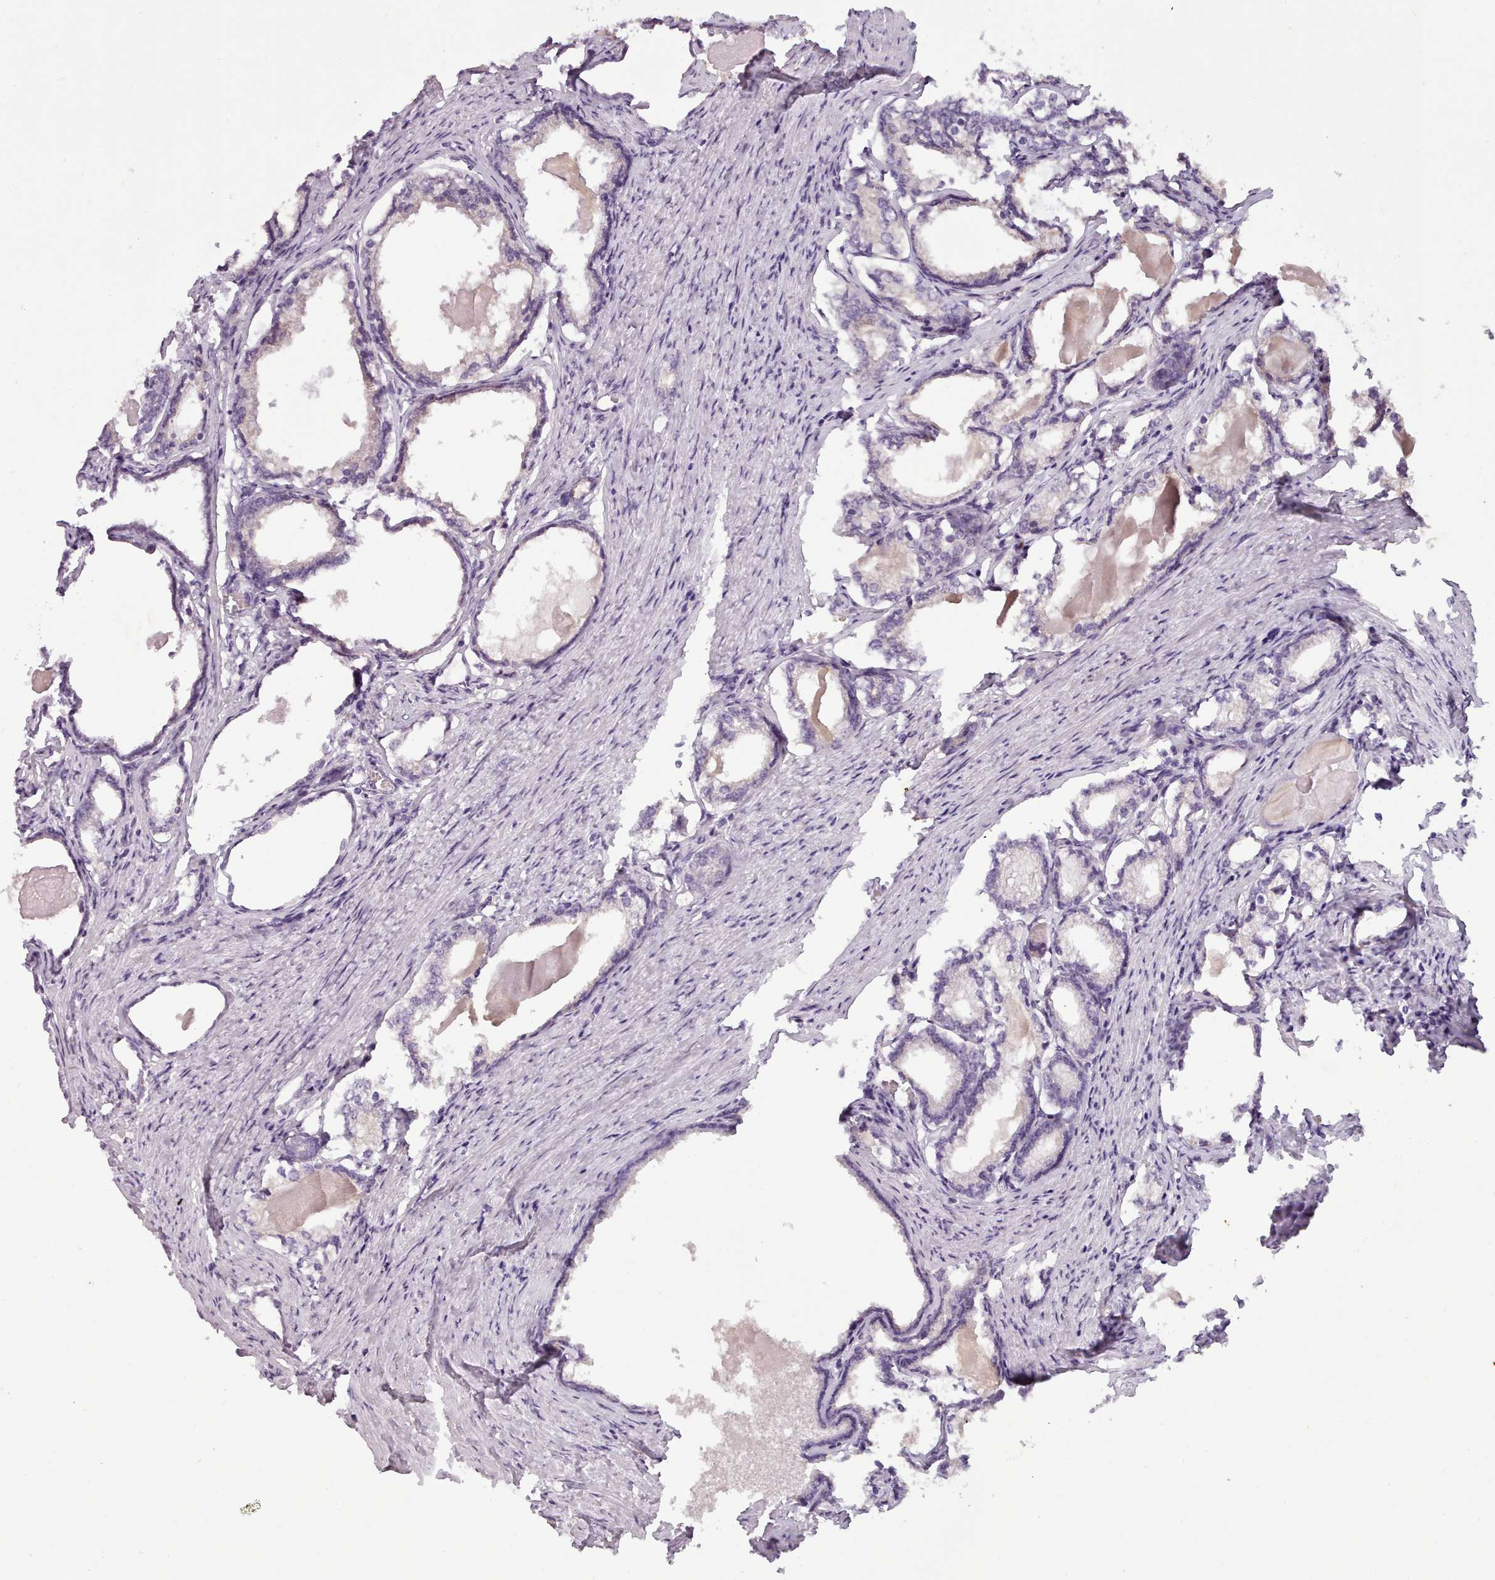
{"staining": {"intensity": "negative", "quantity": "none", "location": "none"}, "tissue": "prostate cancer", "cell_type": "Tumor cells", "image_type": "cancer", "snomed": [{"axis": "morphology", "description": "Adenocarcinoma, High grade"}, {"axis": "topography", "description": "Prostate"}], "caption": "Immunohistochemistry (IHC) of human prostate high-grade adenocarcinoma exhibits no expression in tumor cells.", "gene": "PLD4", "patient": {"sex": "male", "age": 69}}